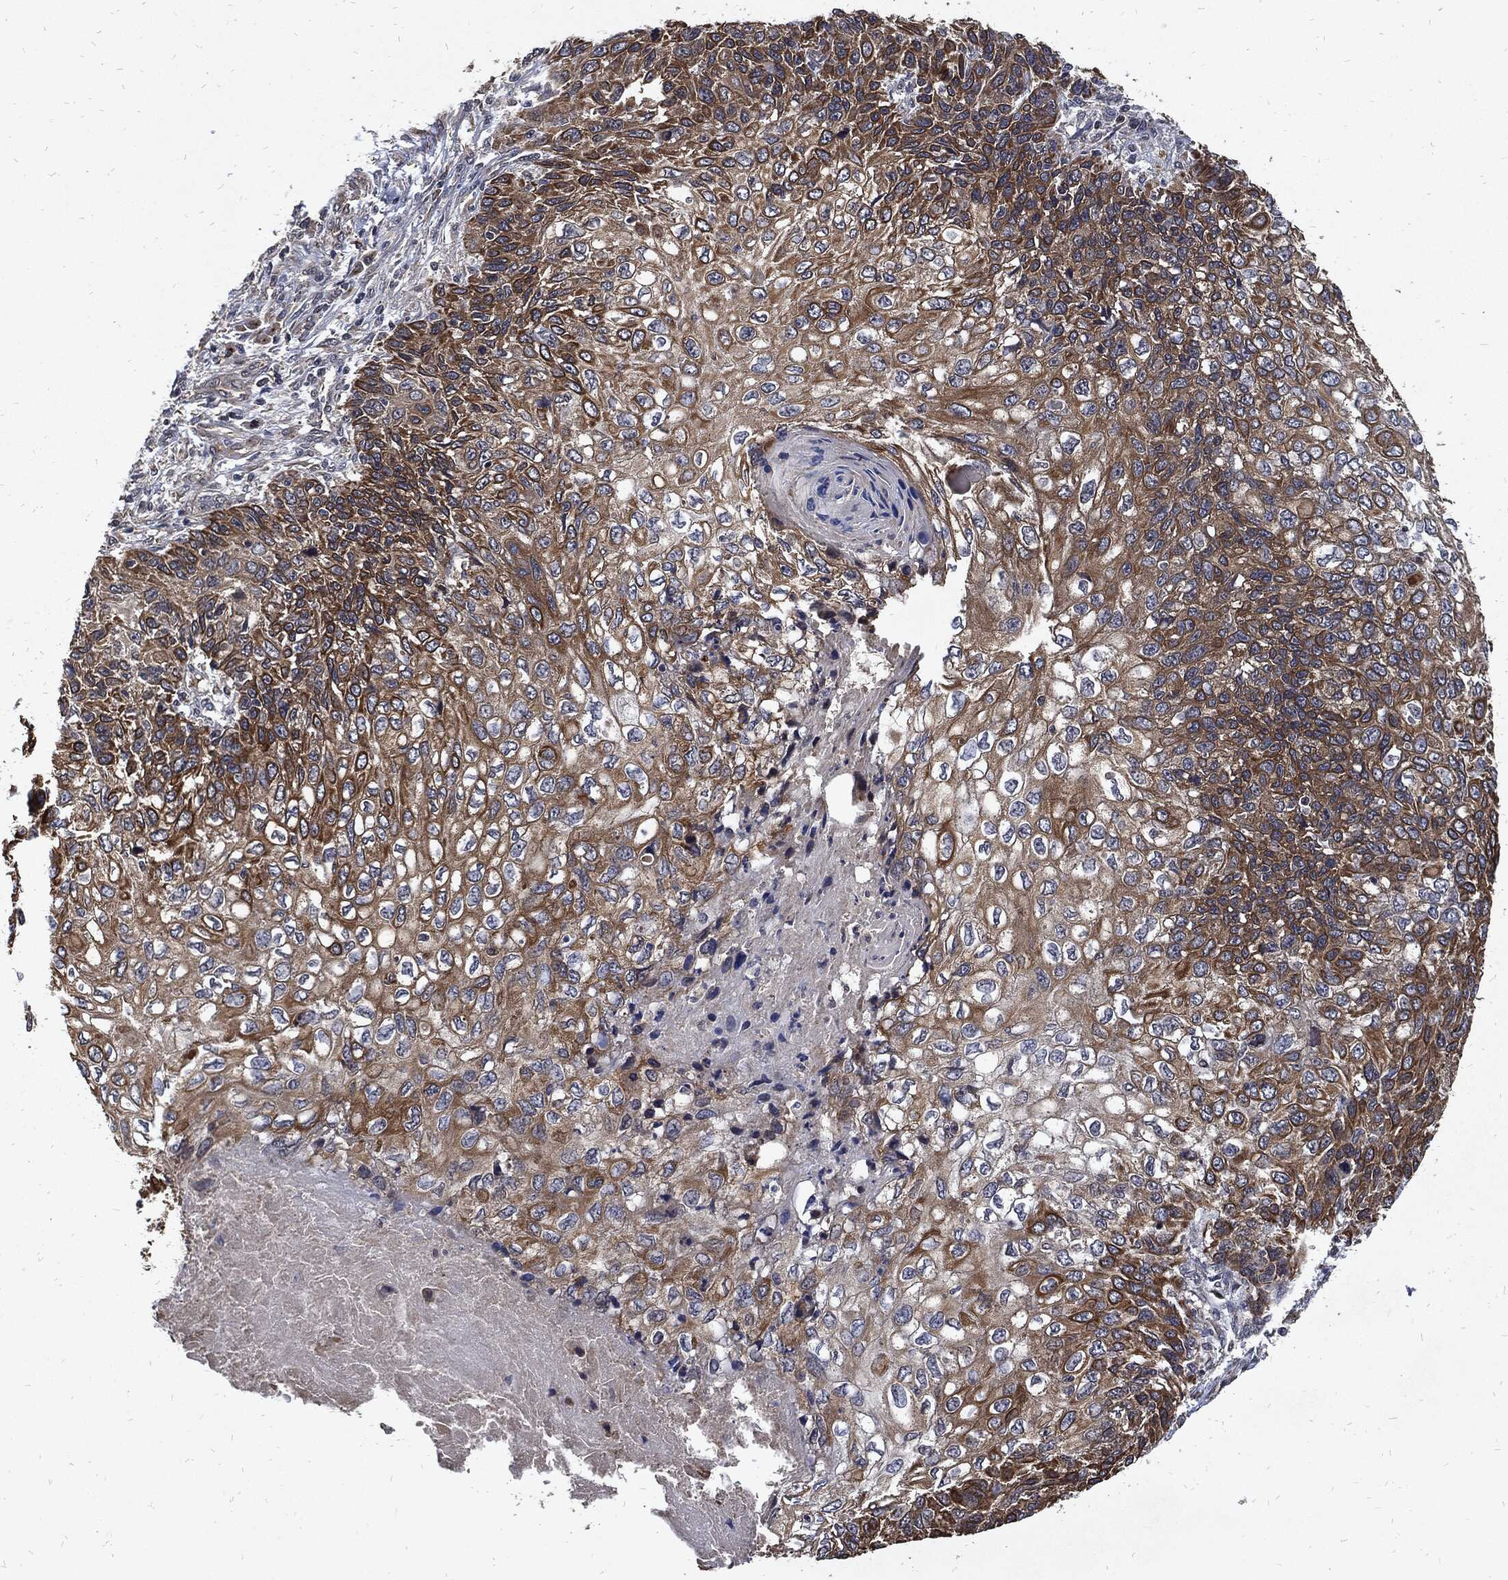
{"staining": {"intensity": "strong", "quantity": "25%-75%", "location": "cytoplasmic/membranous"}, "tissue": "skin cancer", "cell_type": "Tumor cells", "image_type": "cancer", "snomed": [{"axis": "morphology", "description": "Squamous cell carcinoma, NOS"}, {"axis": "topography", "description": "Skin"}], "caption": "About 25%-75% of tumor cells in human skin squamous cell carcinoma show strong cytoplasmic/membranous protein expression as visualized by brown immunohistochemical staining.", "gene": "DCTN1", "patient": {"sex": "male", "age": 92}}